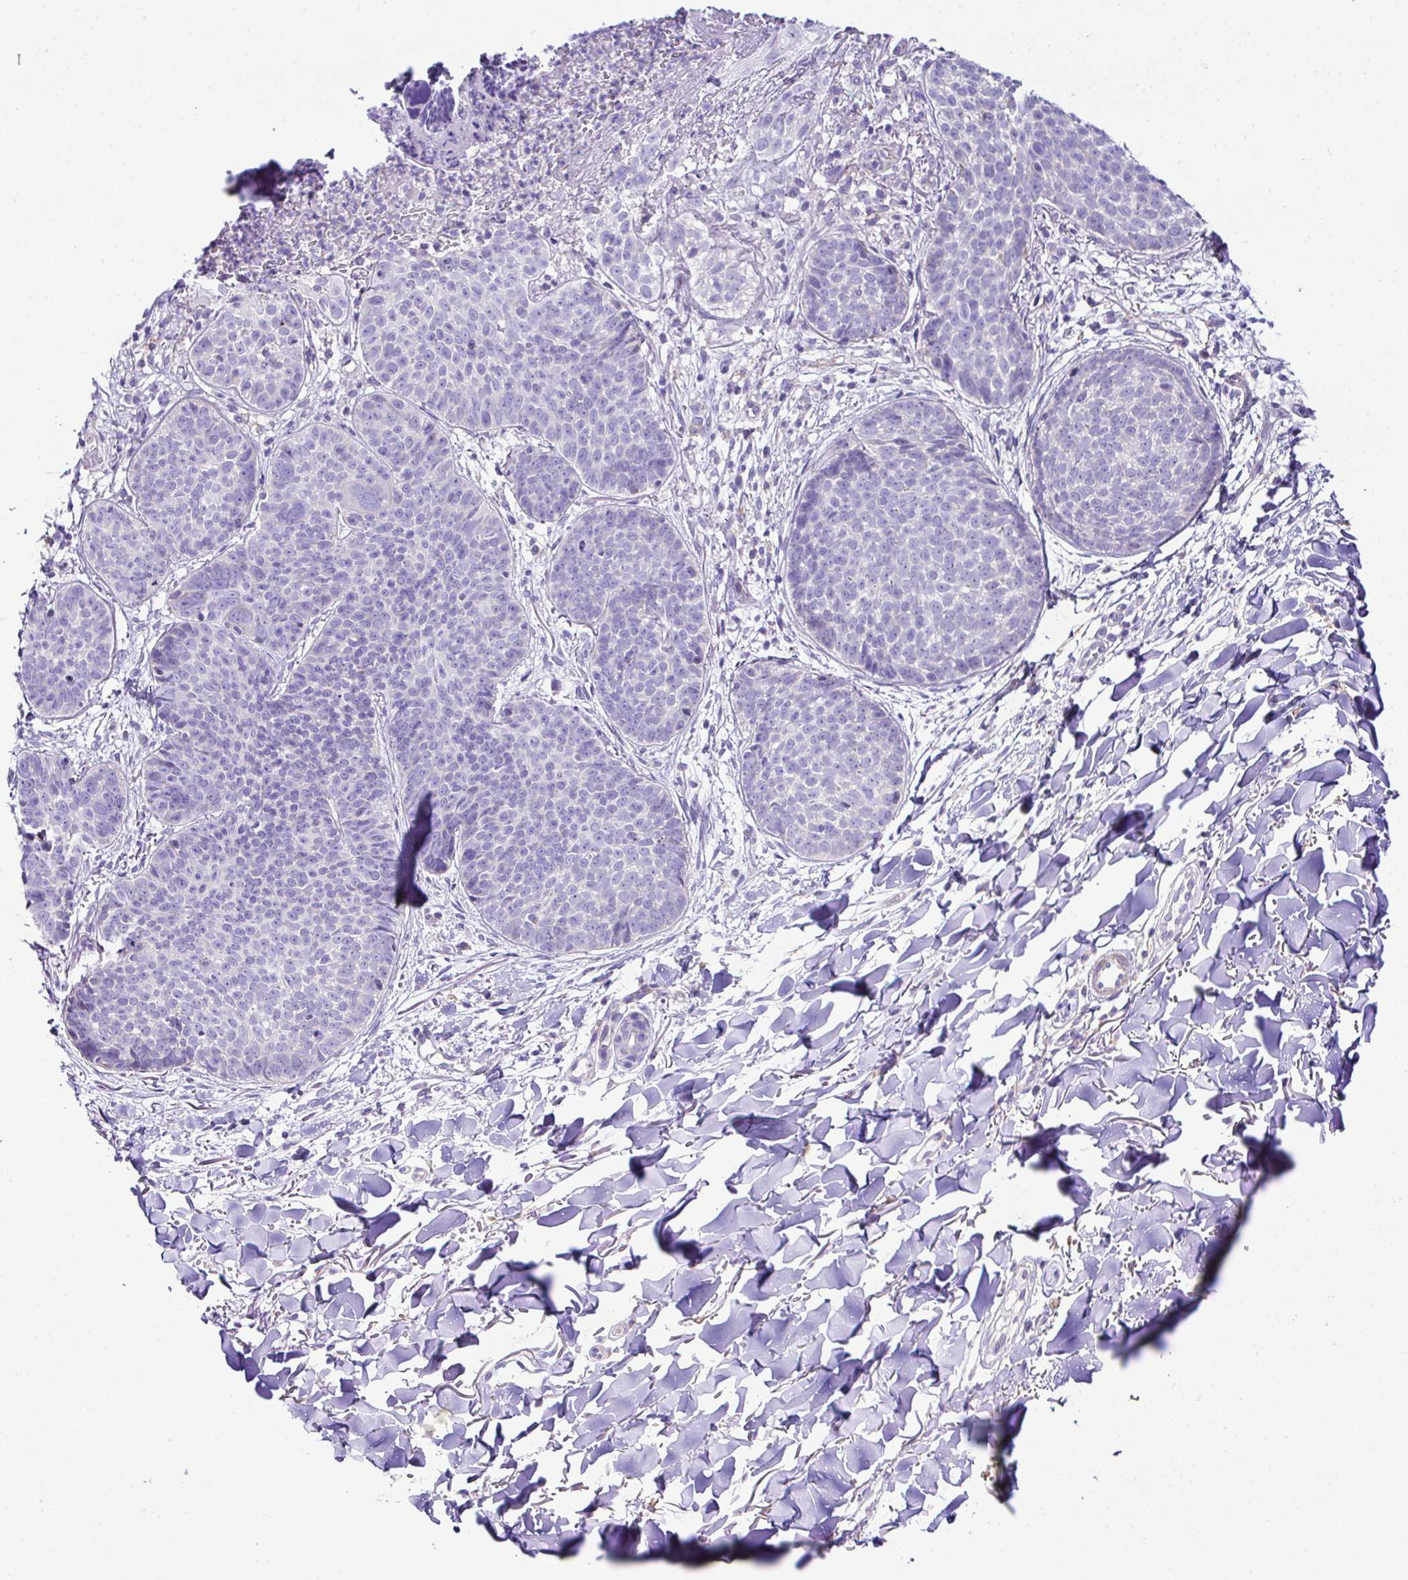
{"staining": {"intensity": "negative", "quantity": "none", "location": "none"}, "tissue": "skin cancer", "cell_type": "Tumor cells", "image_type": "cancer", "snomed": [{"axis": "morphology", "description": "Basal cell carcinoma"}, {"axis": "topography", "description": "Skin"}, {"axis": "topography", "description": "Skin of neck"}, {"axis": "topography", "description": "Skin of shoulder"}, {"axis": "topography", "description": "Skin of back"}], "caption": "This is a histopathology image of IHC staining of skin basal cell carcinoma, which shows no expression in tumor cells.", "gene": "OR4P4", "patient": {"sex": "male", "age": 80}}